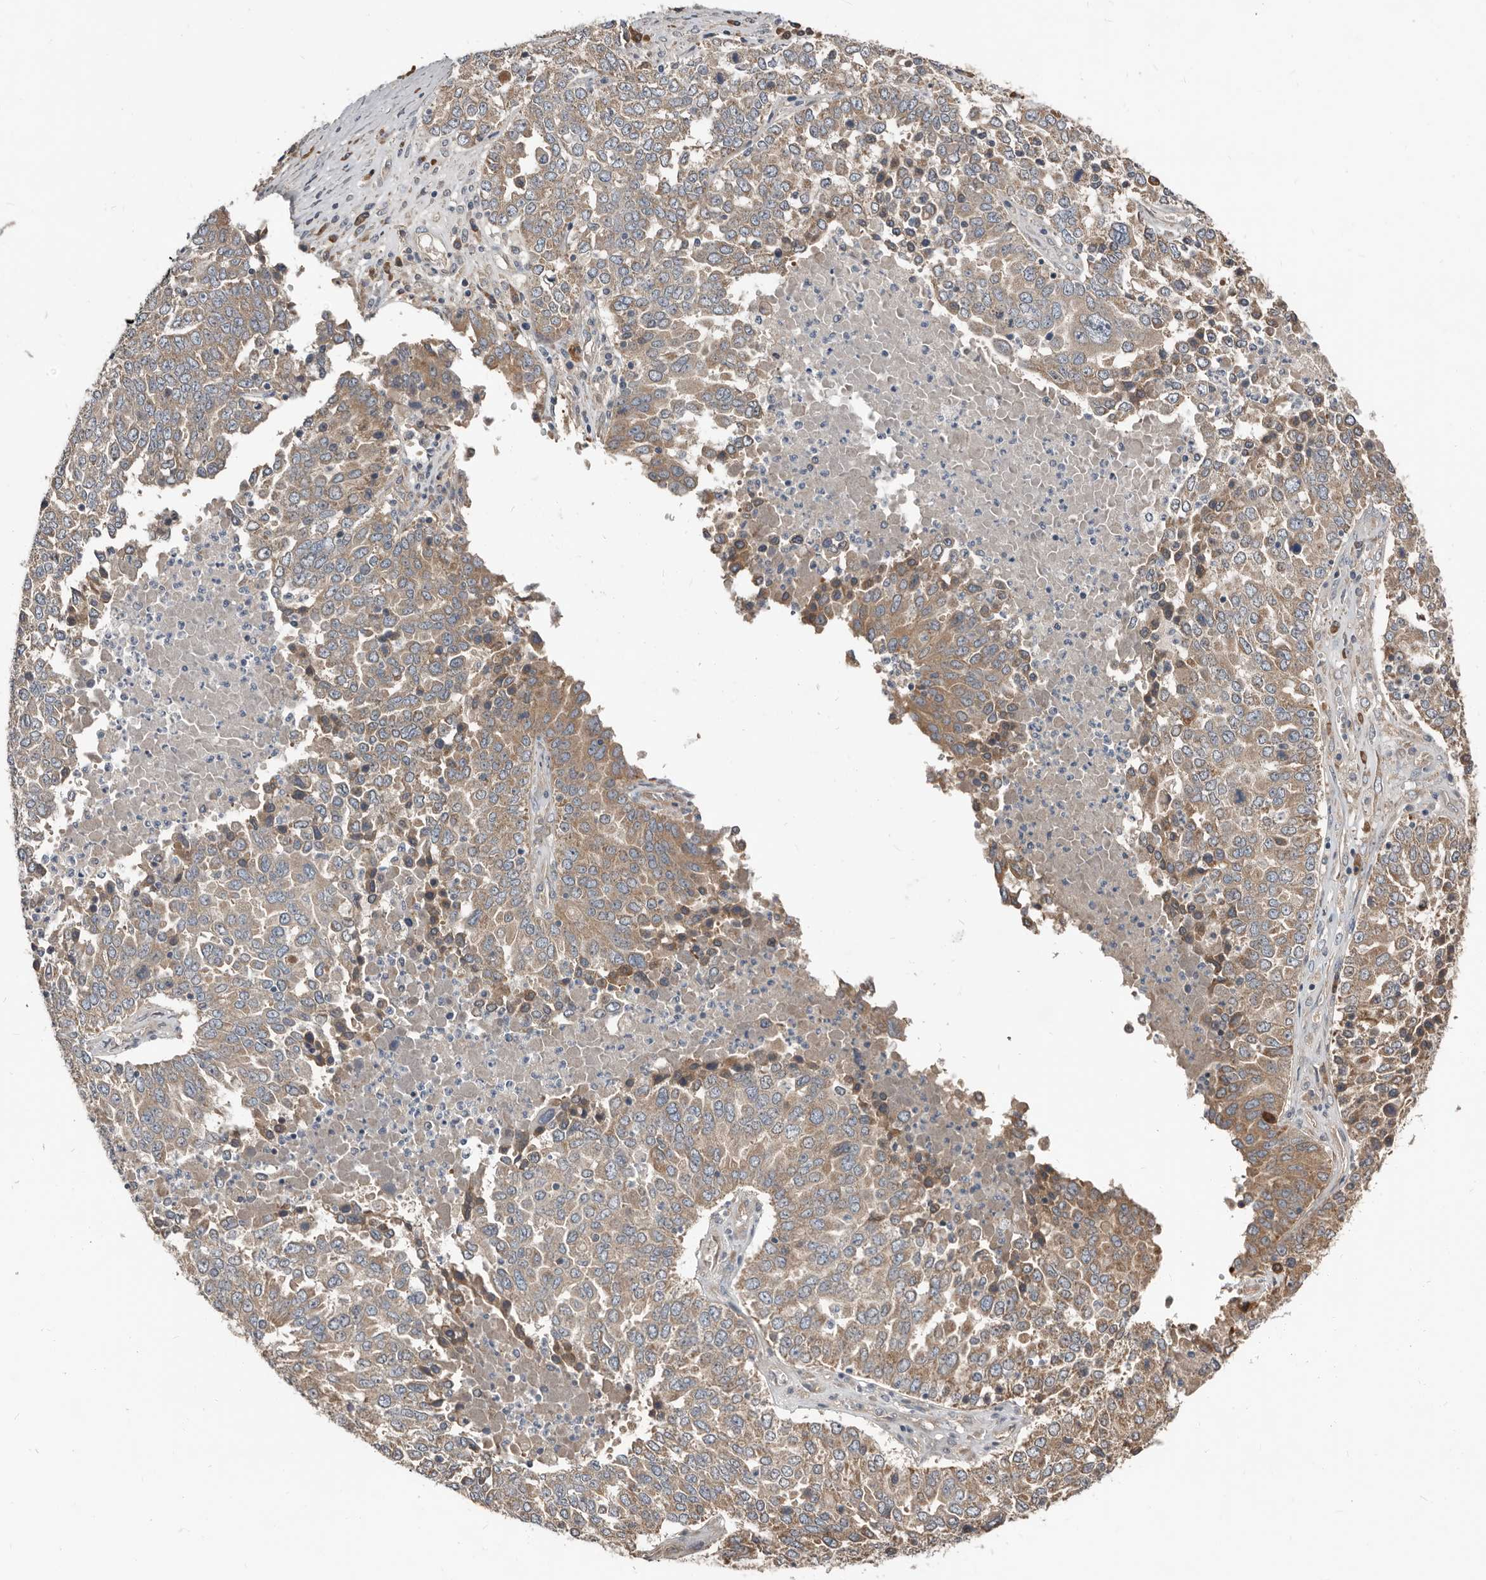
{"staining": {"intensity": "moderate", "quantity": "<25%", "location": "cytoplasmic/membranous"}, "tissue": "ovarian cancer", "cell_type": "Tumor cells", "image_type": "cancer", "snomed": [{"axis": "morphology", "description": "Carcinoma, endometroid"}, {"axis": "topography", "description": "Ovary"}], "caption": "Immunohistochemistry (IHC) (DAB (3,3'-diaminobenzidine)) staining of human ovarian endometroid carcinoma exhibits moderate cytoplasmic/membranous protein positivity in about <25% of tumor cells.", "gene": "AKNAD1", "patient": {"sex": "female", "age": 62}}